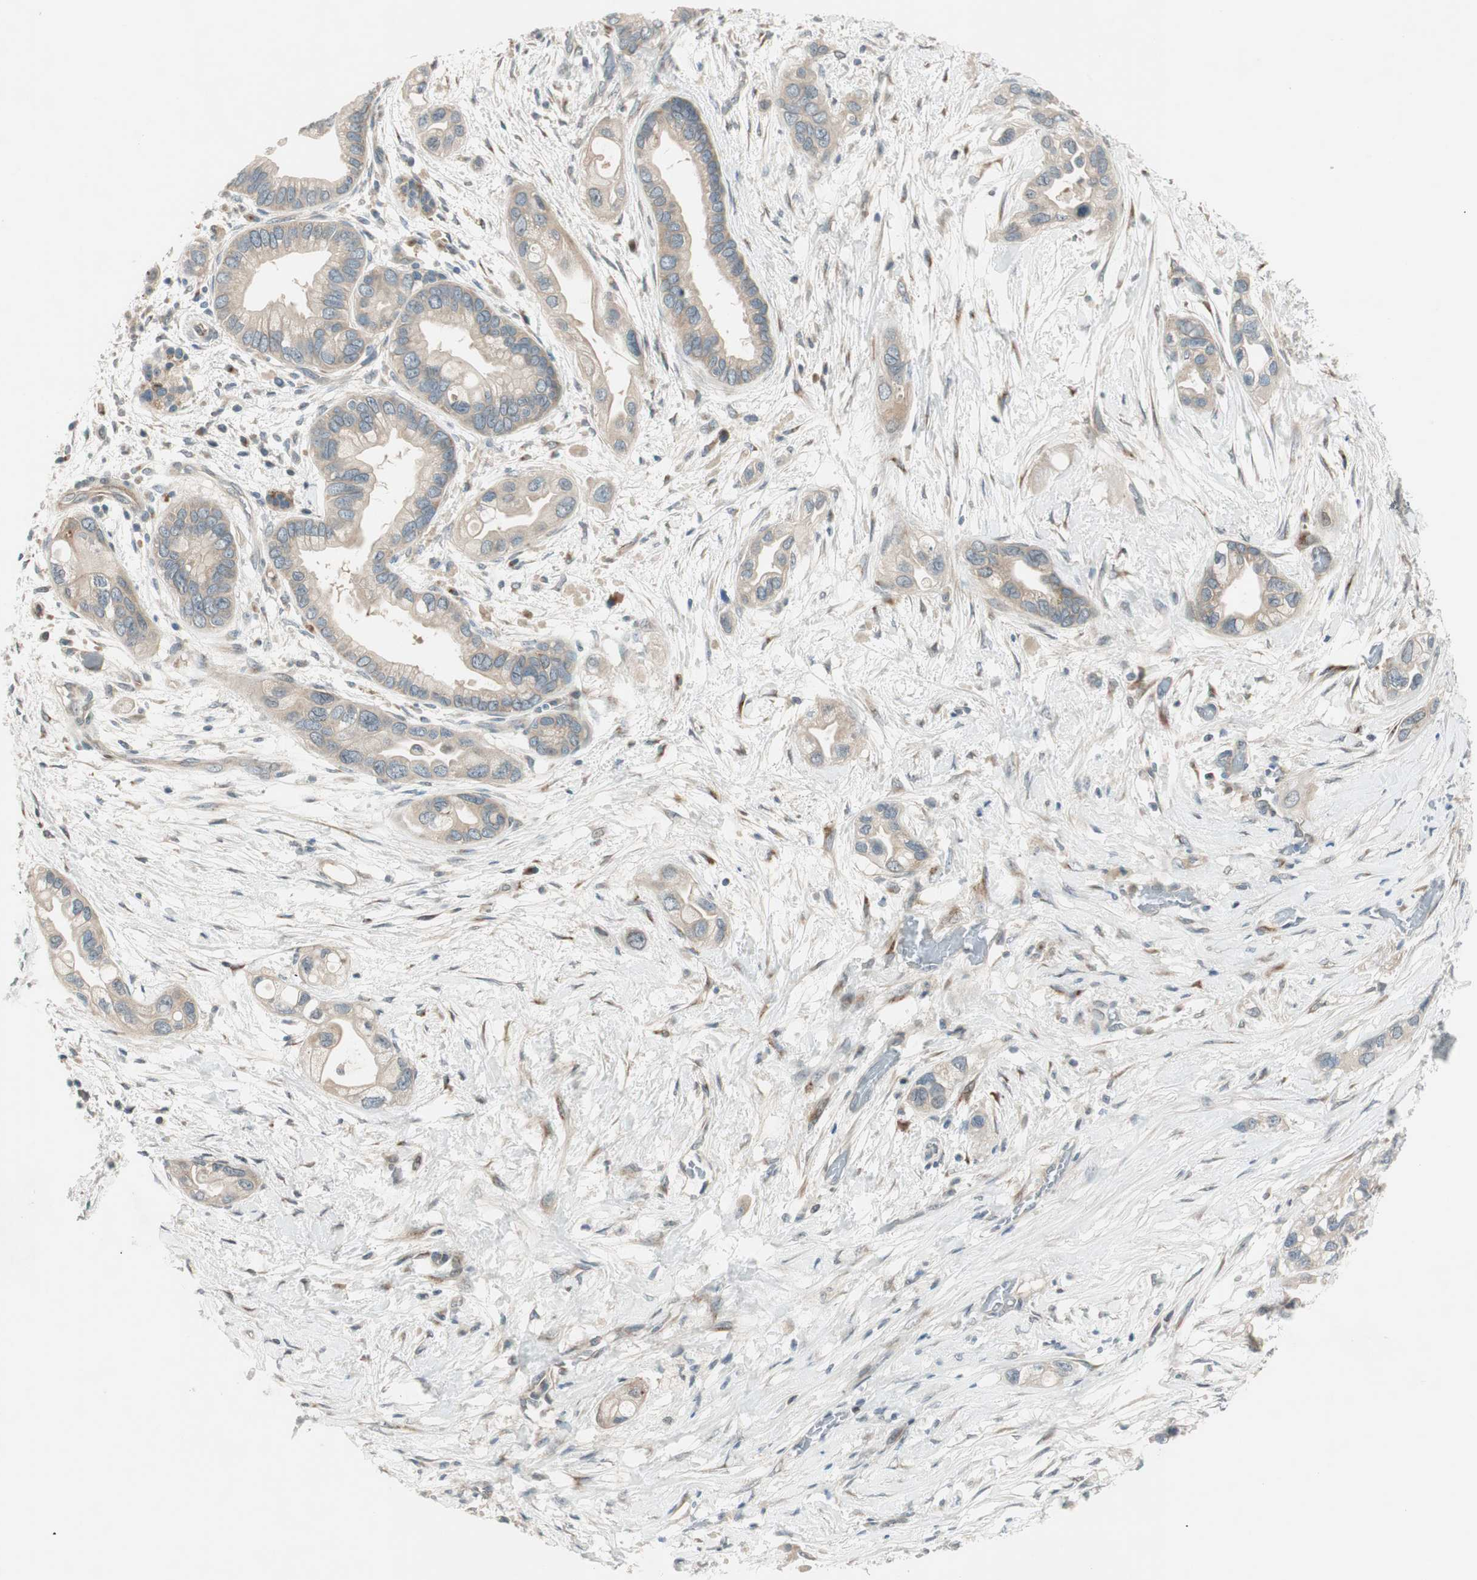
{"staining": {"intensity": "weak", "quantity": ">75%", "location": "cytoplasmic/membranous"}, "tissue": "pancreatic cancer", "cell_type": "Tumor cells", "image_type": "cancer", "snomed": [{"axis": "morphology", "description": "Adenocarcinoma, NOS"}, {"axis": "topography", "description": "Pancreas"}], "caption": "IHC photomicrograph of neoplastic tissue: human pancreatic adenocarcinoma stained using immunohistochemistry exhibits low levels of weak protein expression localized specifically in the cytoplasmic/membranous of tumor cells, appearing as a cytoplasmic/membranous brown color.", "gene": "CGRRF1", "patient": {"sex": "female", "age": 77}}